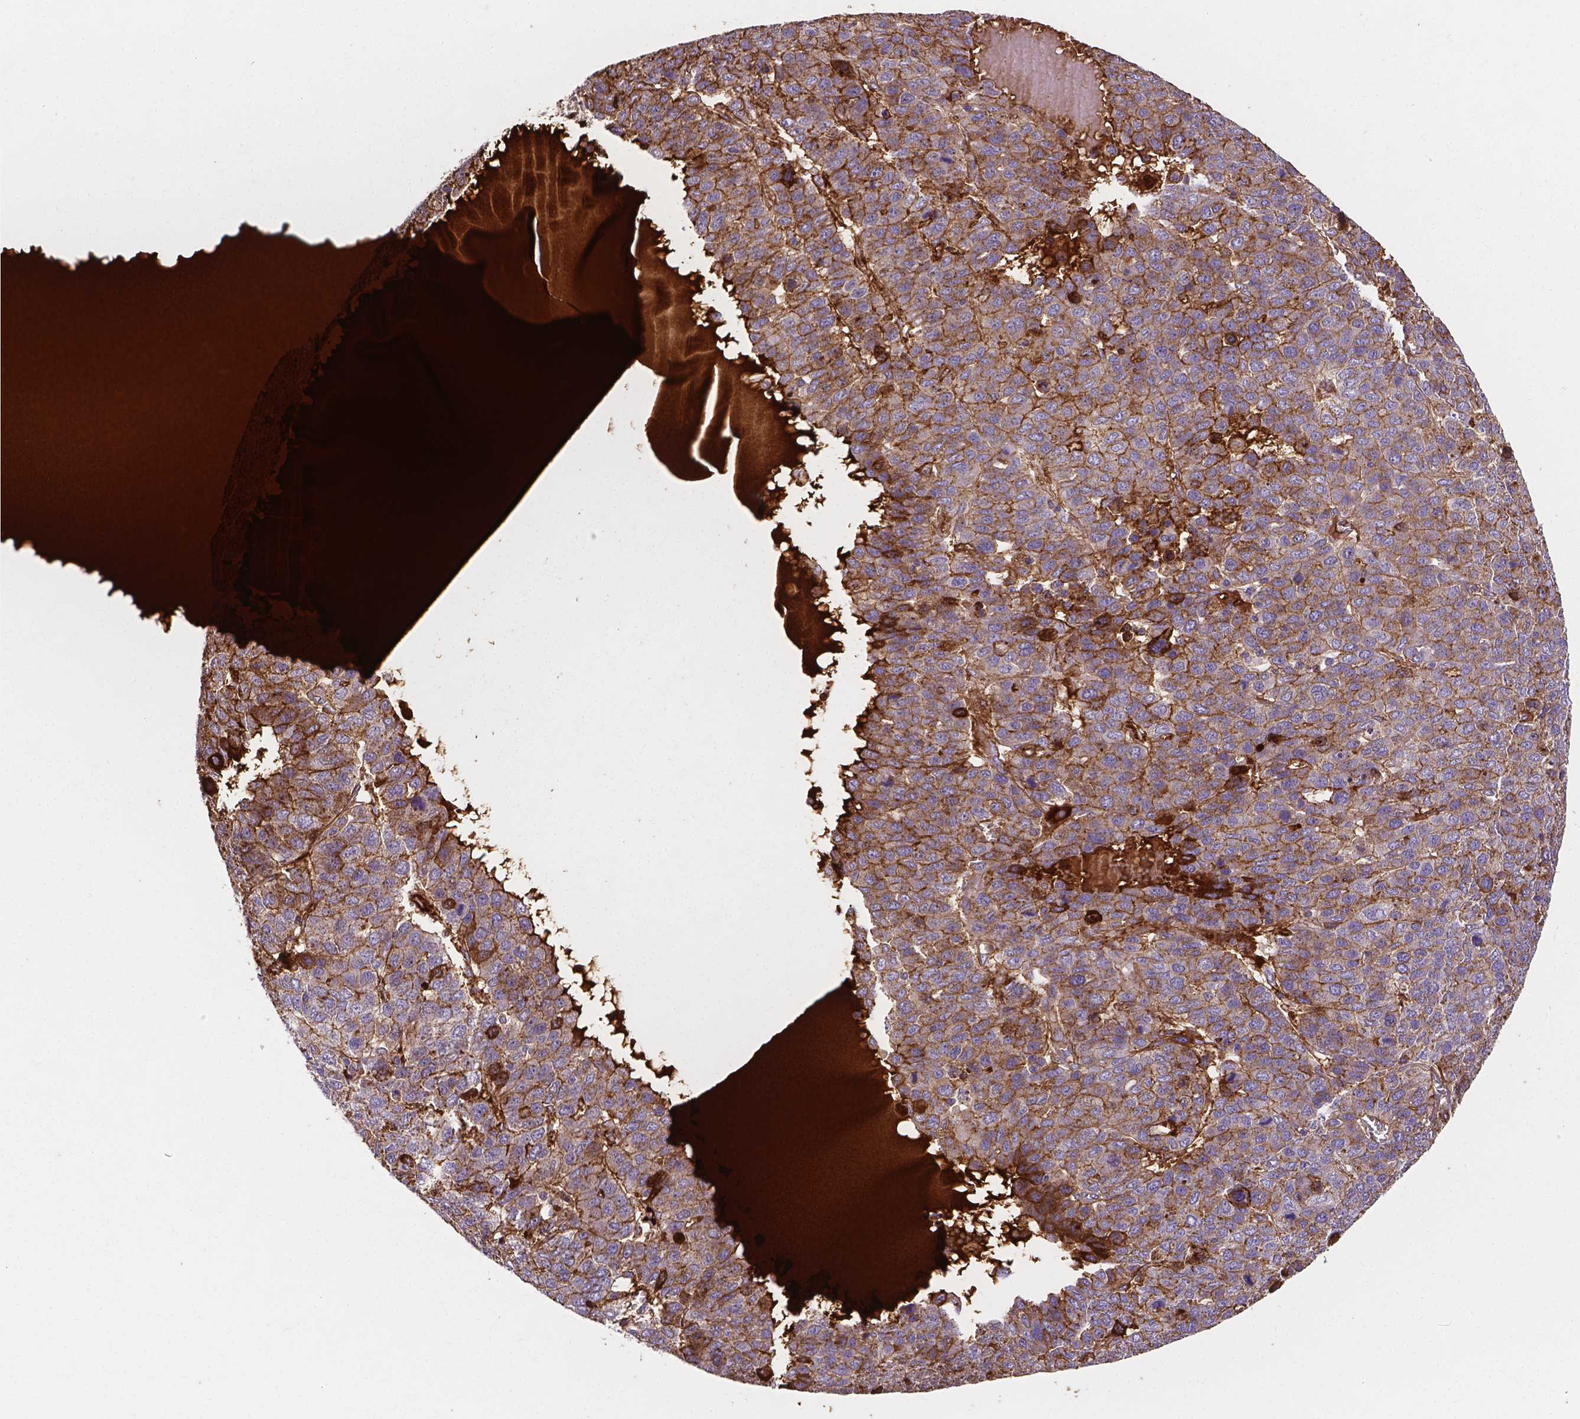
{"staining": {"intensity": "moderate", "quantity": ">75%", "location": "cytoplasmic/membranous"}, "tissue": "liver cancer", "cell_type": "Tumor cells", "image_type": "cancer", "snomed": [{"axis": "morphology", "description": "Carcinoma, Hepatocellular, NOS"}, {"axis": "topography", "description": "Liver"}], "caption": "DAB immunohistochemical staining of hepatocellular carcinoma (liver) shows moderate cytoplasmic/membranous protein staining in approximately >75% of tumor cells. Nuclei are stained in blue.", "gene": "APOE", "patient": {"sex": "male", "age": 69}}